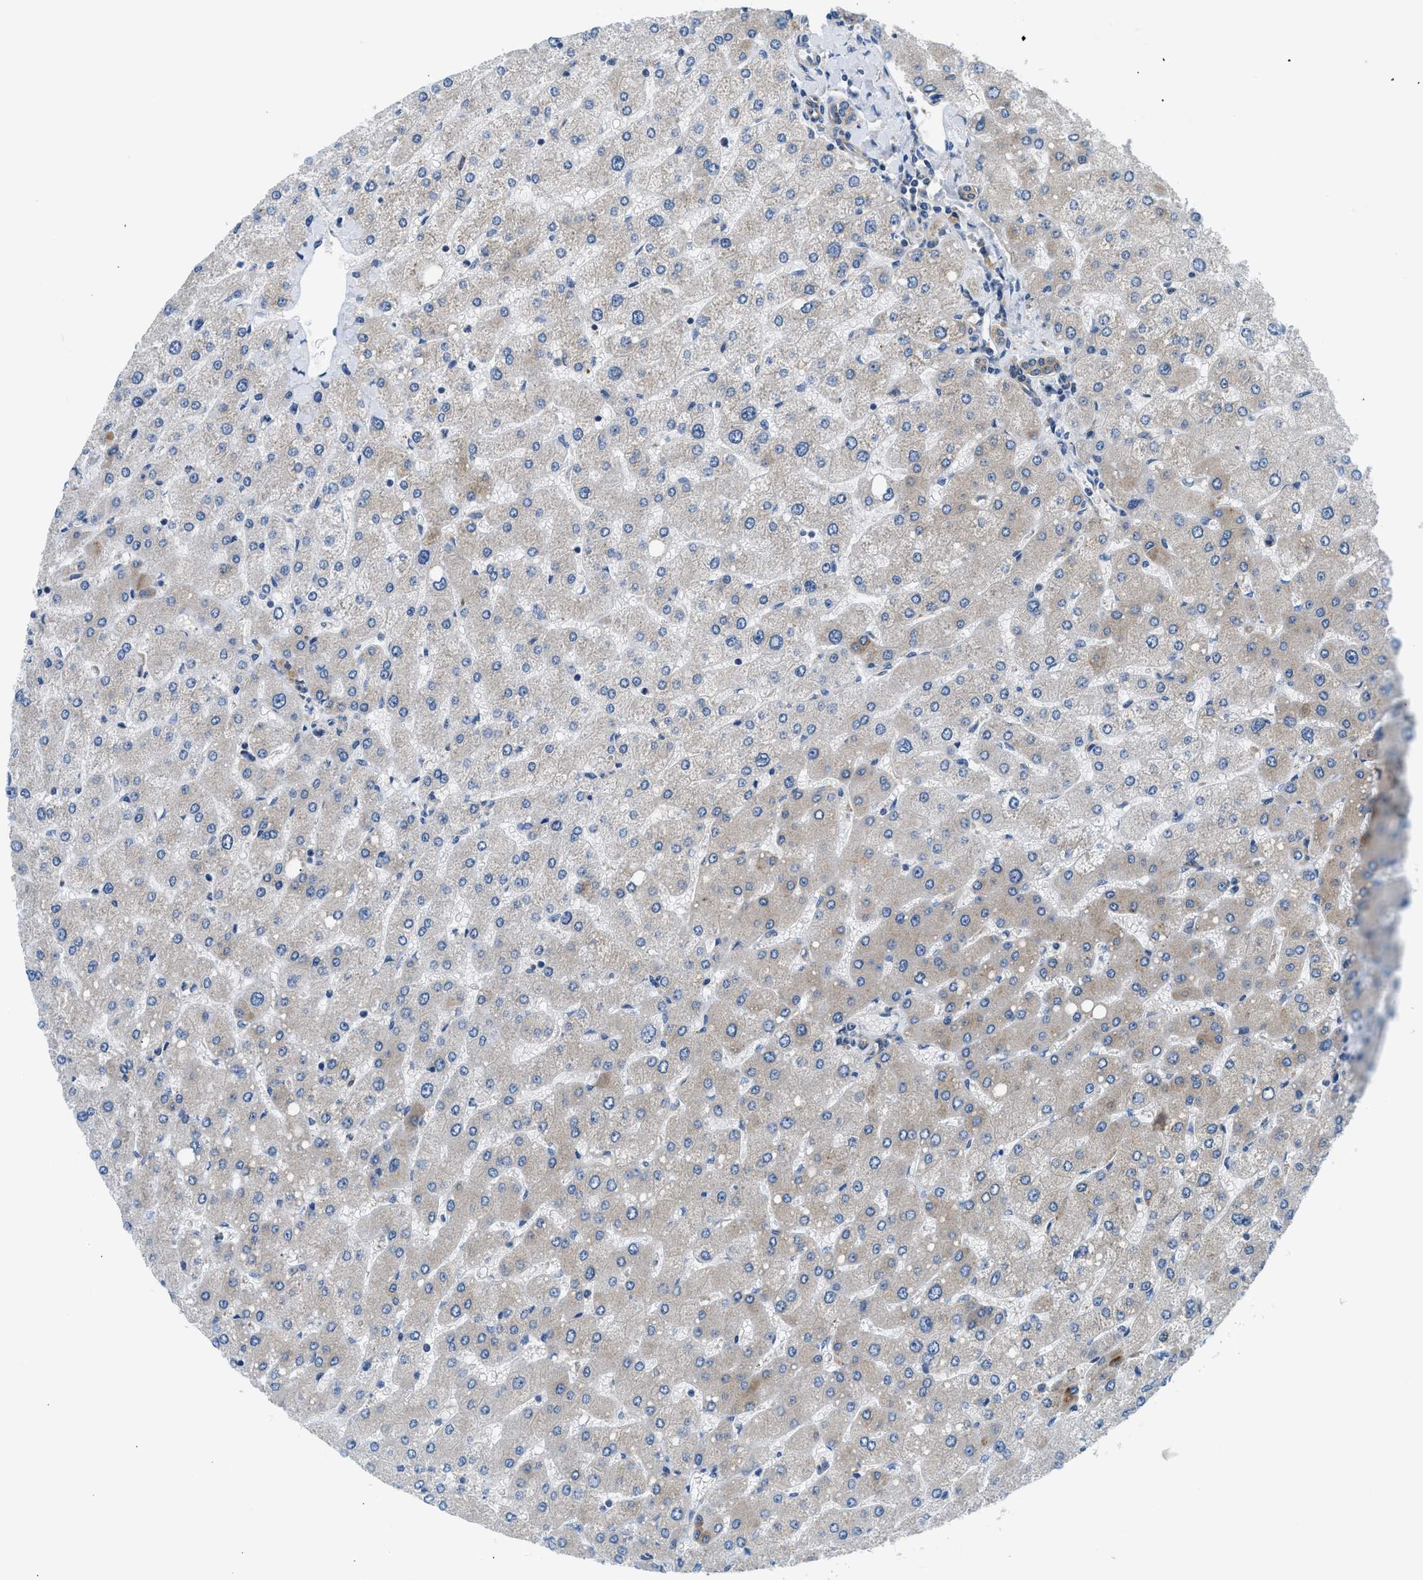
{"staining": {"intensity": "strong", "quantity": "25%-75%", "location": "cytoplasmic/membranous"}, "tissue": "liver", "cell_type": "Cholangiocytes", "image_type": "normal", "snomed": [{"axis": "morphology", "description": "Normal tissue, NOS"}, {"axis": "topography", "description": "Liver"}], "caption": "This histopathology image exhibits normal liver stained with immunohistochemistry to label a protein in brown. The cytoplasmic/membranous of cholangiocytes show strong positivity for the protein. Nuclei are counter-stained blue.", "gene": "LPIN2", "patient": {"sex": "male", "age": 55}}